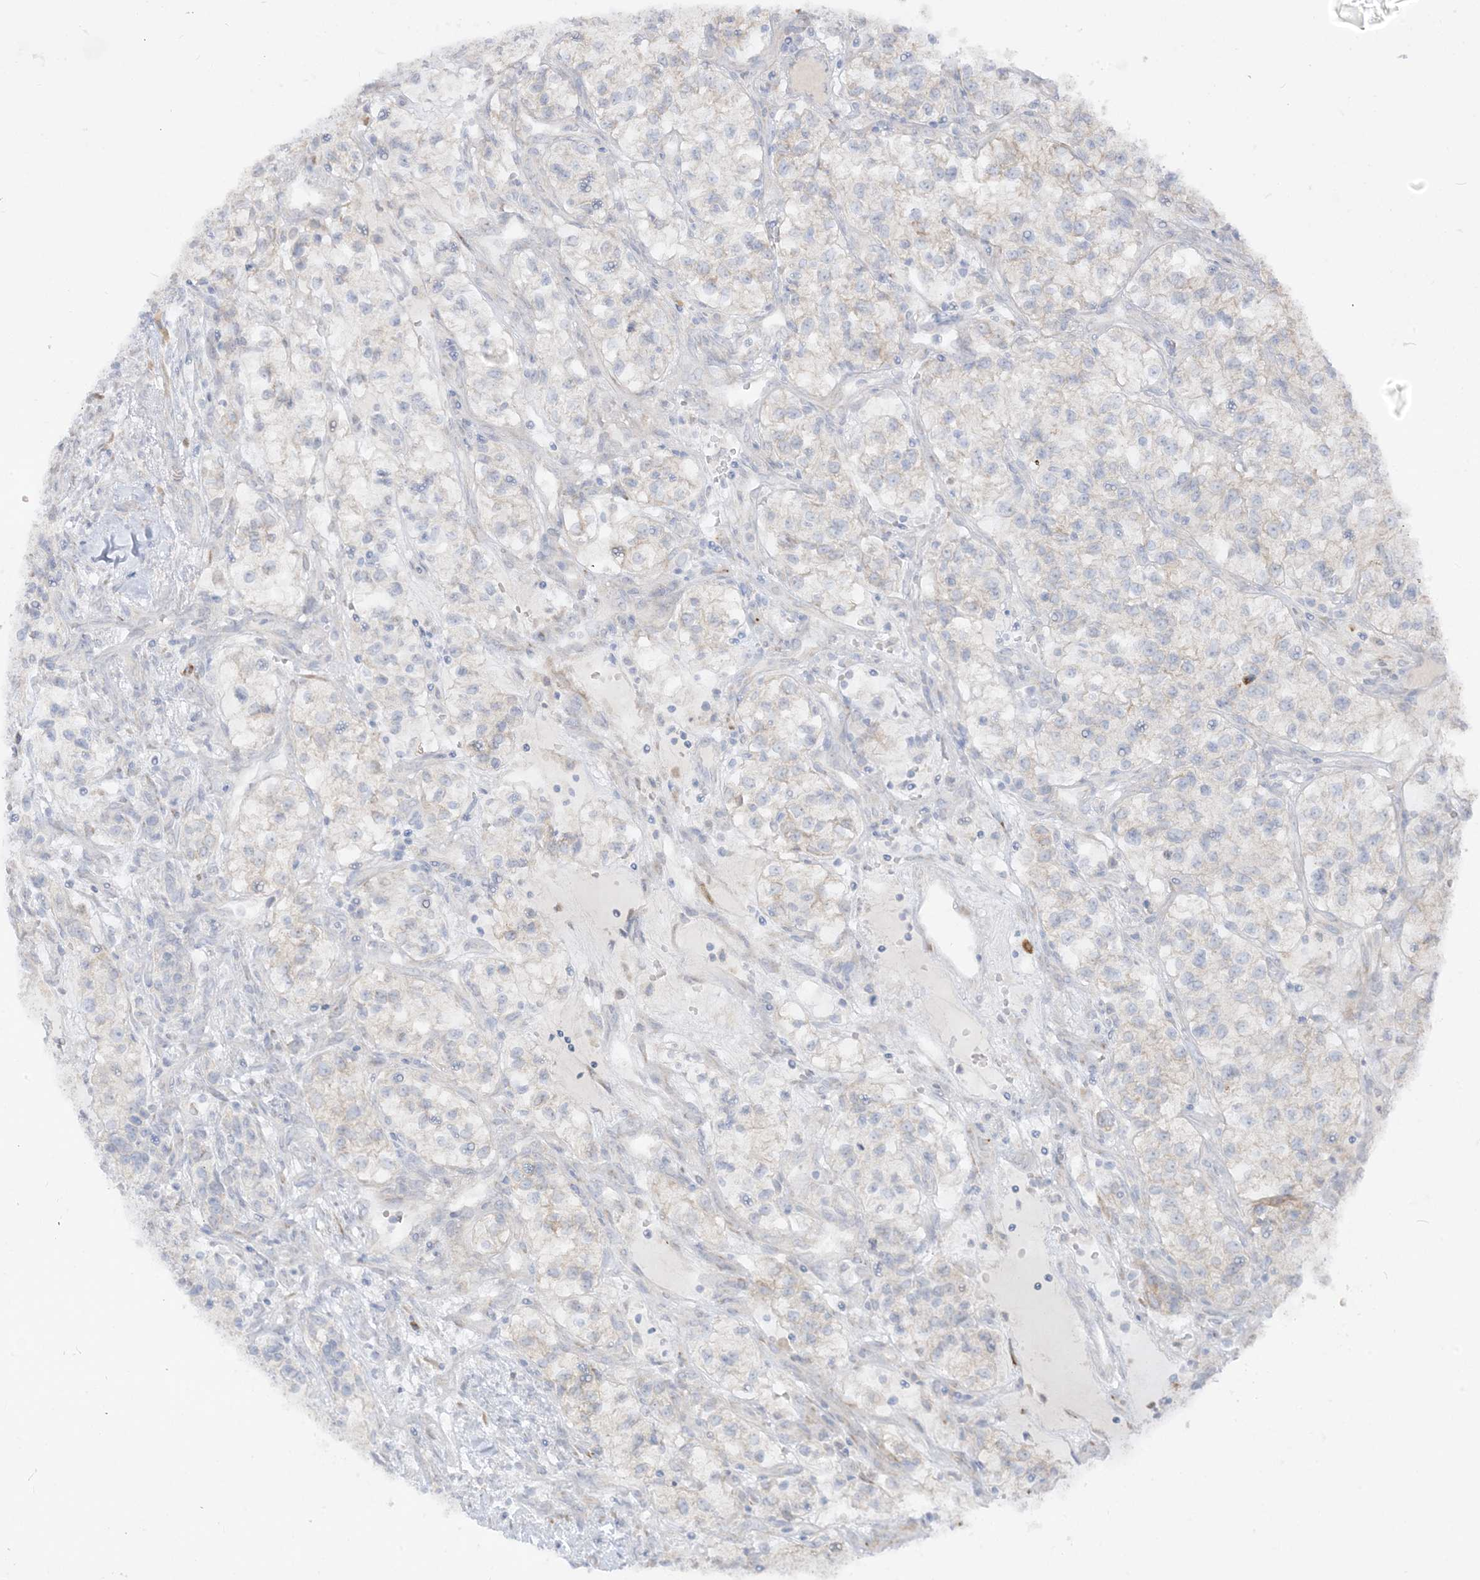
{"staining": {"intensity": "negative", "quantity": "none", "location": "none"}, "tissue": "renal cancer", "cell_type": "Tumor cells", "image_type": "cancer", "snomed": [{"axis": "morphology", "description": "Adenocarcinoma, NOS"}, {"axis": "topography", "description": "Kidney"}], "caption": "Human renal adenocarcinoma stained for a protein using IHC reveals no staining in tumor cells.", "gene": "LOXL3", "patient": {"sex": "female", "age": 57}}